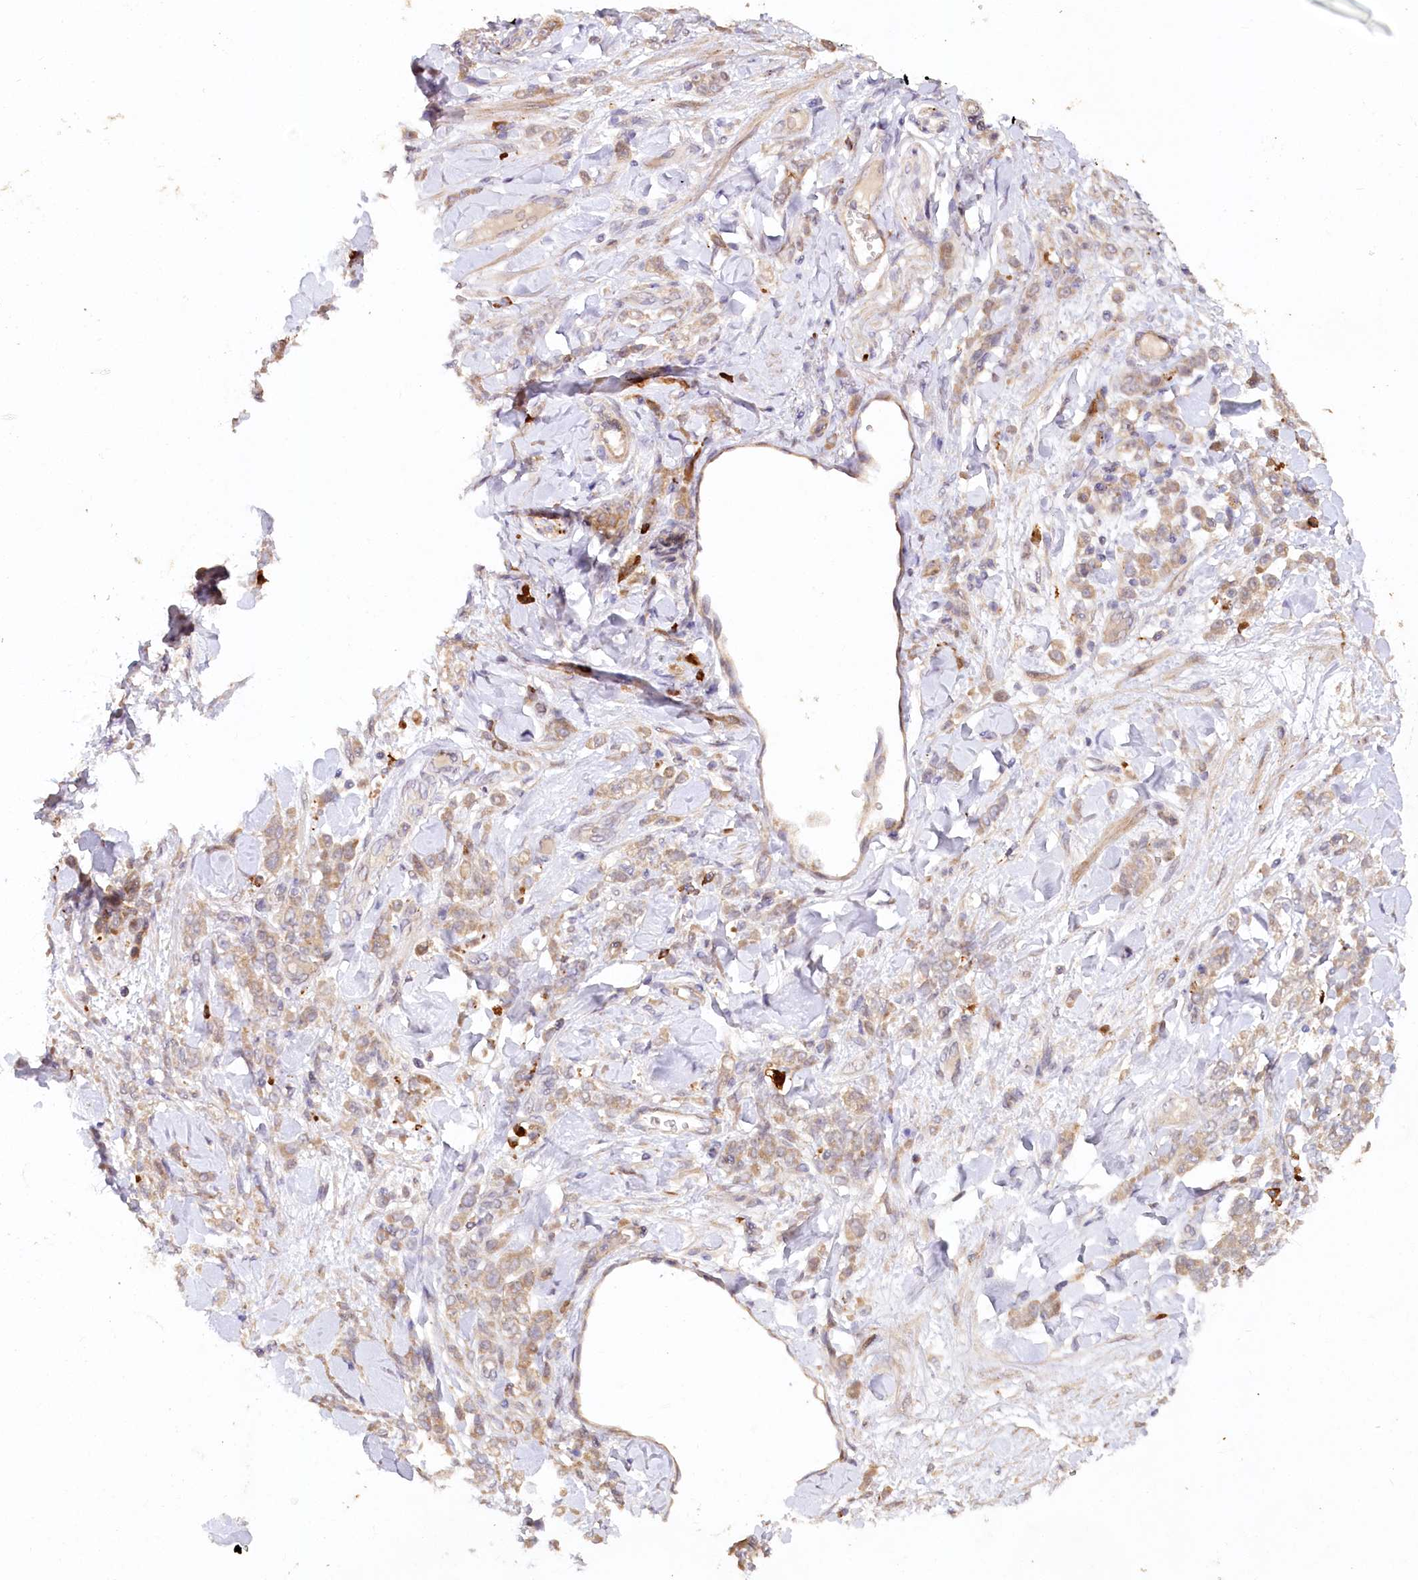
{"staining": {"intensity": "weak", "quantity": ">75%", "location": "cytoplasmic/membranous"}, "tissue": "stomach cancer", "cell_type": "Tumor cells", "image_type": "cancer", "snomed": [{"axis": "morphology", "description": "Normal tissue, NOS"}, {"axis": "morphology", "description": "Adenocarcinoma, NOS"}, {"axis": "topography", "description": "Stomach"}], "caption": "Immunohistochemical staining of human stomach cancer (adenocarcinoma) displays low levels of weak cytoplasmic/membranous staining in approximately >75% of tumor cells.", "gene": "IRAK1BP1", "patient": {"sex": "male", "age": 82}}